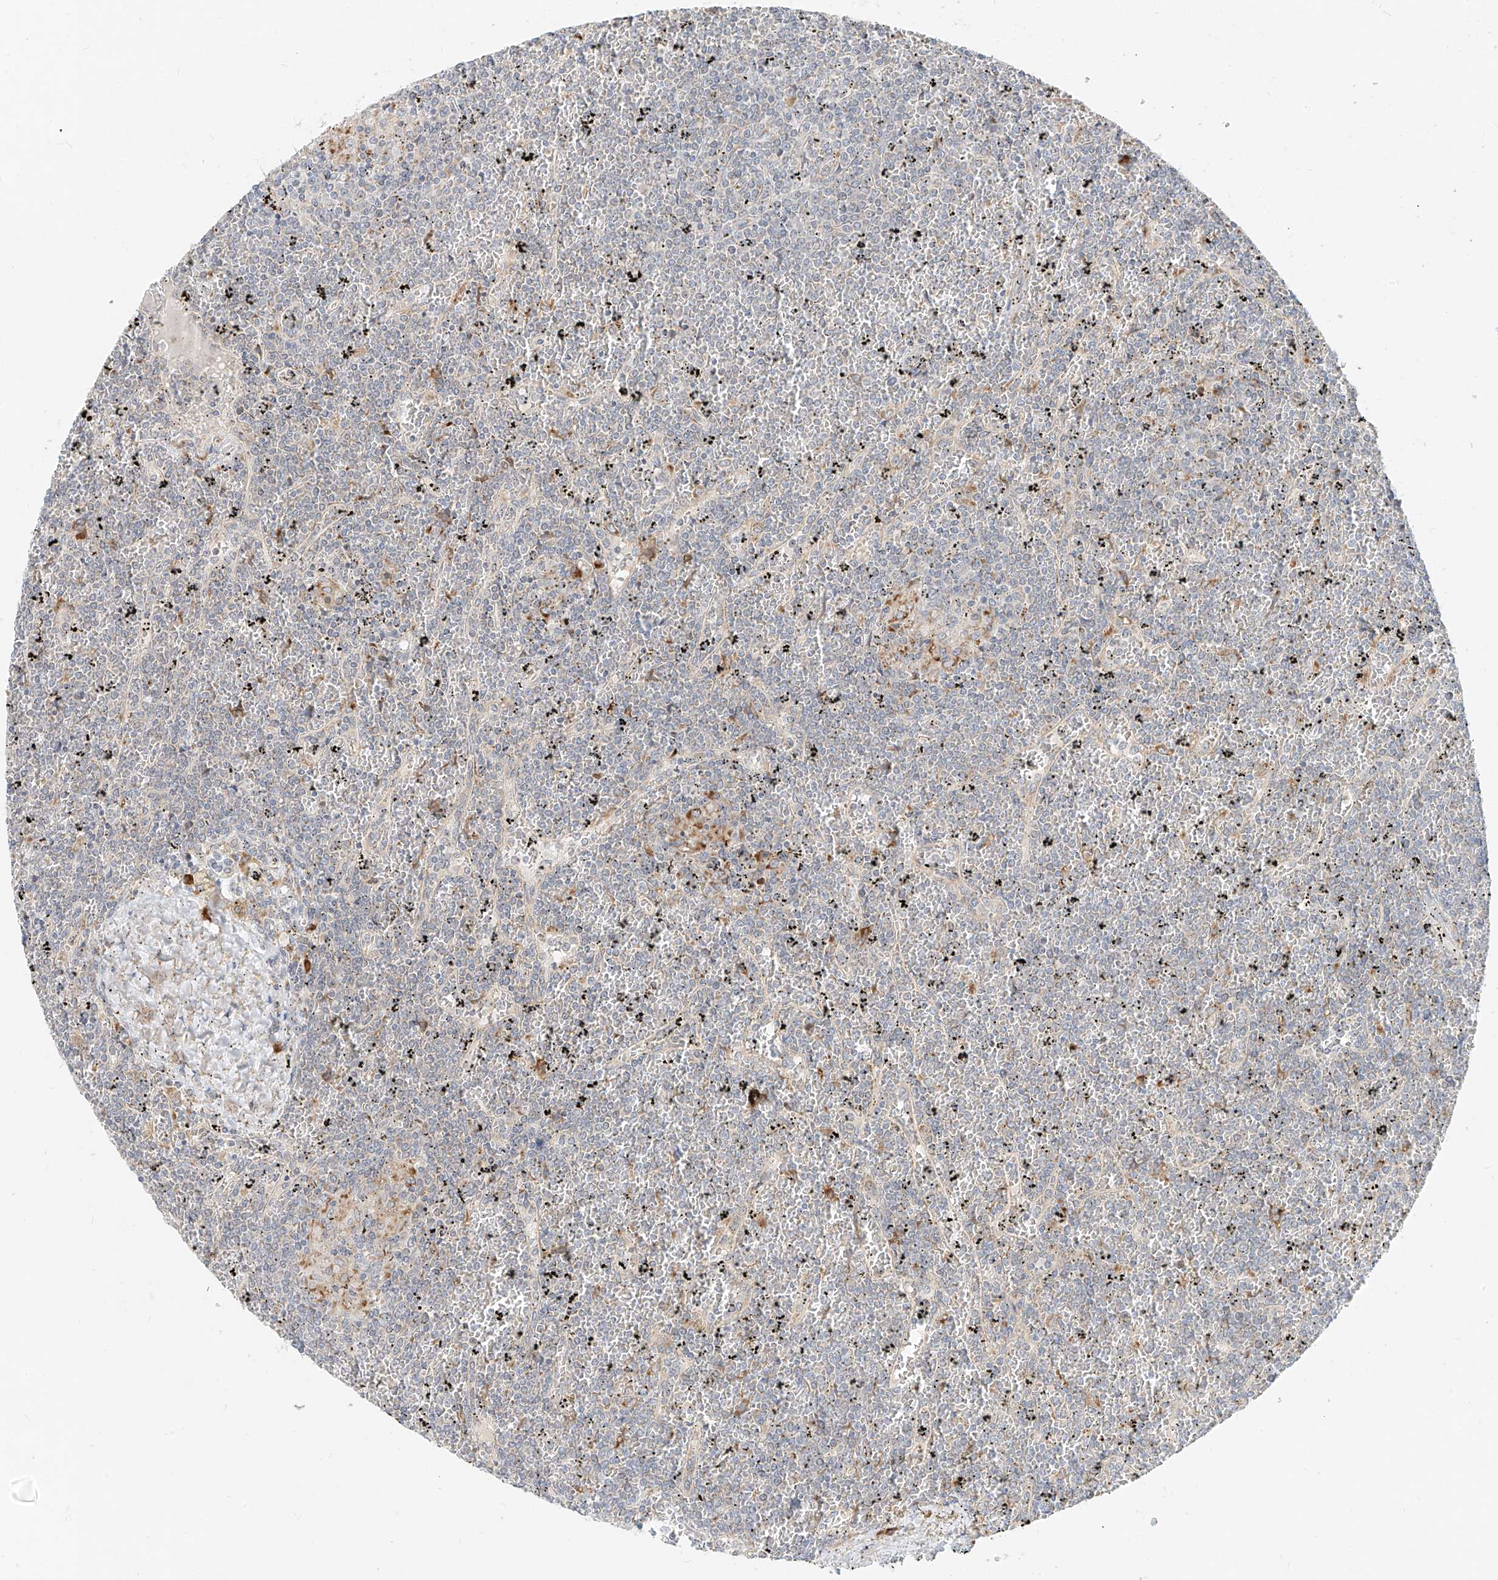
{"staining": {"intensity": "negative", "quantity": "none", "location": "none"}, "tissue": "lymphoma", "cell_type": "Tumor cells", "image_type": "cancer", "snomed": [{"axis": "morphology", "description": "Malignant lymphoma, non-Hodgkin's type, Low grade"}, {"axis": "topography", "description": "Spleen"}], "caption": "Protein analysis of low-grade malignant lymphoma, non-Hodgkin's type shows no significant expression in tumor cells.", "gene": "STT3A", "patient": {"sex": "female", "age": 19}}